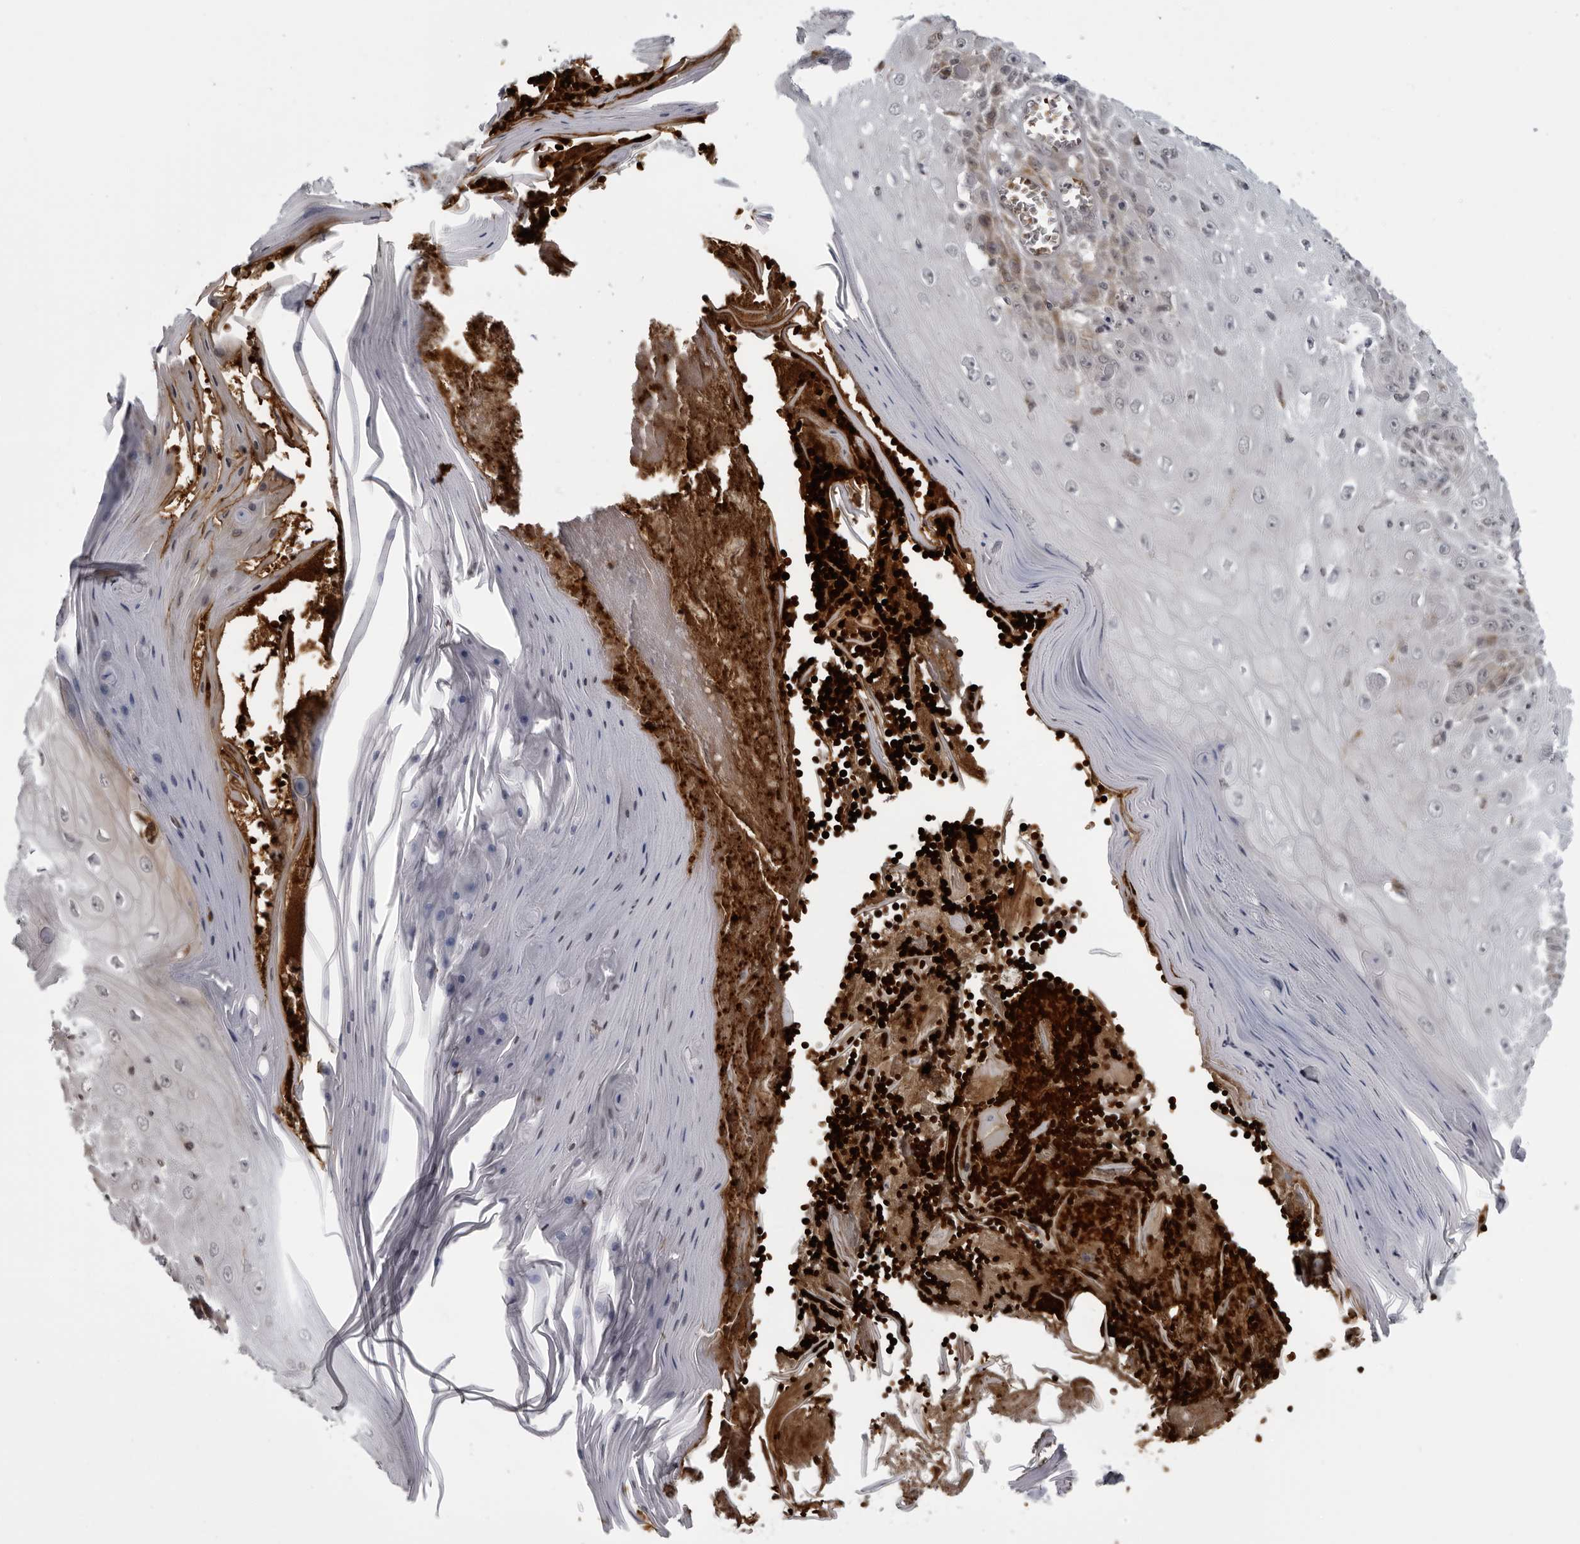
{"staining": {"intensity": "moderate", "quantity": "<25%", "location": "cytoplasmic/membranous"}, "tissue": "skin cancer", "cell_type": "Tumor cells", "image_type": "cancer", "snomed": [{"axis": "morphology", "description": "Squamous cell carcinoma, NOS"}, {"axis": "topography", "description": "Skin"}], "caption": "Immunohistochemistry (IHC) staining of skin cancer (squamous cell carcinoma), which demonstrates low levels of moderate cytoplasmic/membranous expression in approximately <25% of tumor cells indicating moderate cytoplasmic/membranous protein positivity. The staining was performed using DAB (brown) for protein detection and nuclei were counterstained in hematoxylin (blue).", "gene": "THOP1", "patient": {"sex": "female", "age": 73}}